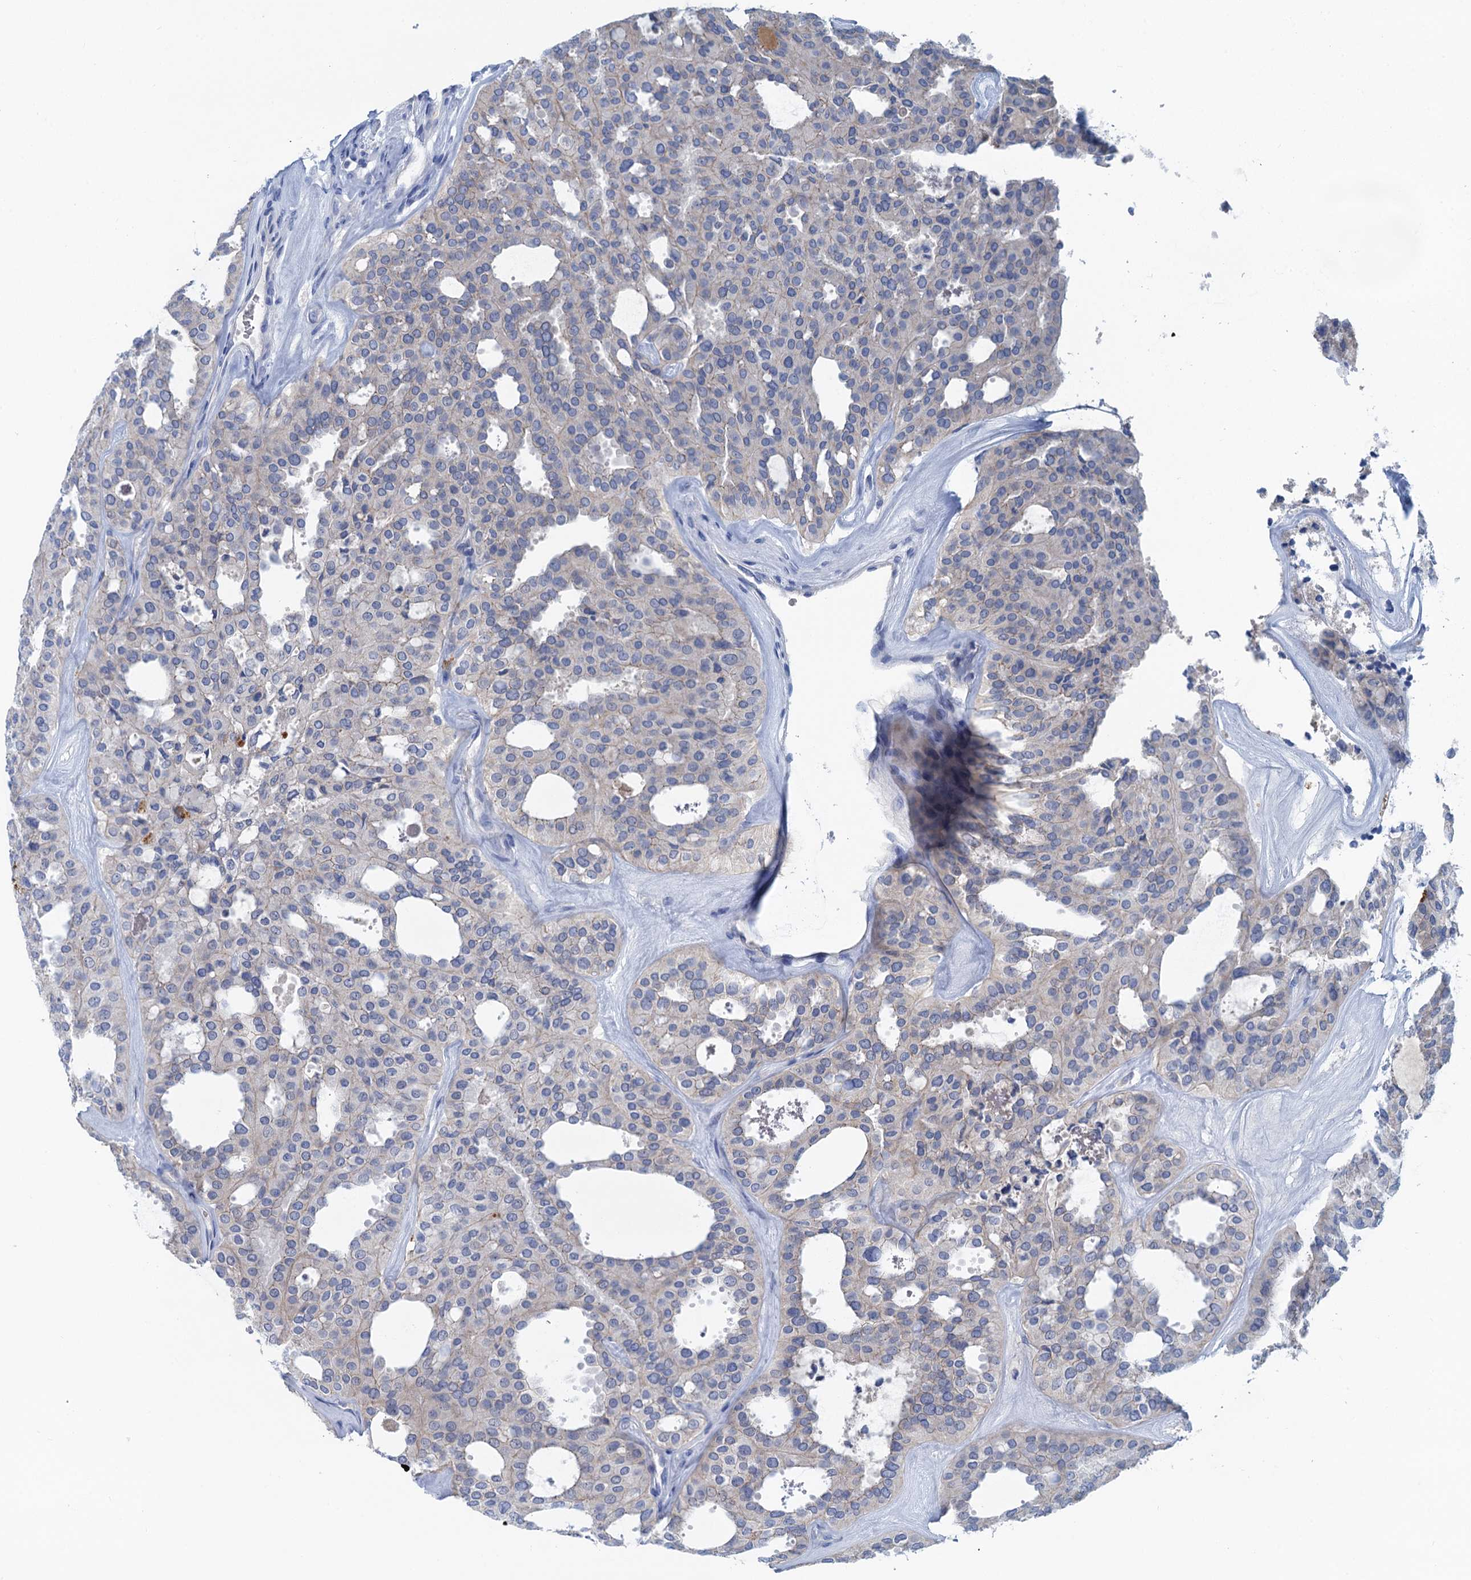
{"staining": {"intensity": "negative", "quantity": "none", "location": "none"}, "tissue": "thyroid cancer", "cell_type": "Tumor cells", "image_type": "cancer", "snomed": [{"axis": "morphology", "description": "Follicular adenoma carcinoma, NOS"}, {"axis": "topography", "description": "Thyroid gland"}], "caption": "Thyroid cancer (follicular adenoma carcinoma) was stained to show a protein in brown. There is no significant staining in tumor cells. The staining is performed using DAB (3,3'-diaminobenzidine) brown chromogen with nuclei counter-stained in using hematoxylin.", "gene": "MYADML2", "patient": {"sex": "male", "age": 75}}